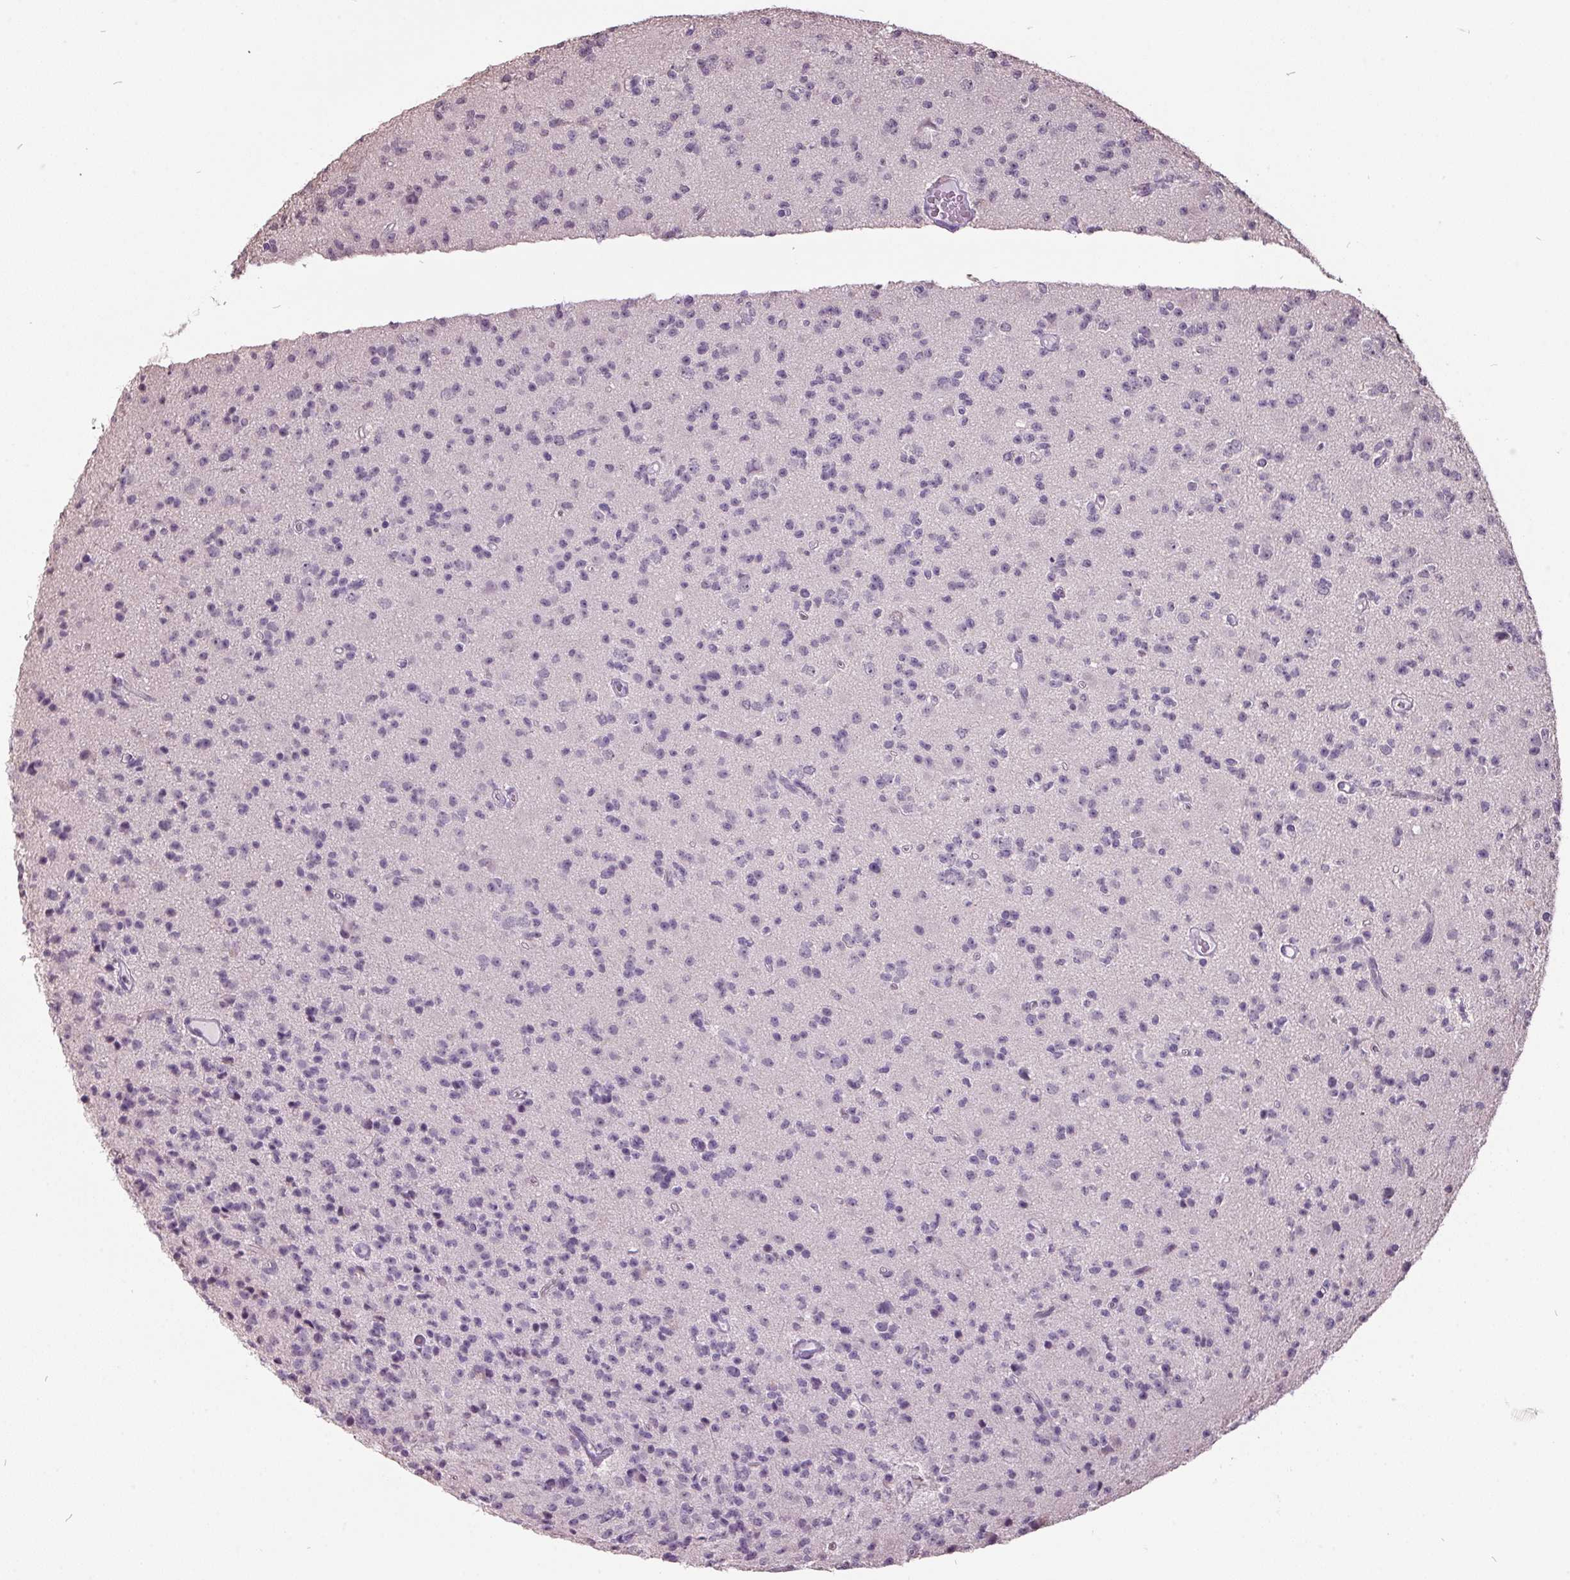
{"staining": {"intensity": "negative", "quantity": "none", "location": "none"}, "tissue": "glioma", "cell_type": "Tumor cells", "image_type": "cancer", "snomed": [{"axis": "morphology", "description": "Glioma, malignant, High grade"}, {"axis": "topography", "description": "Brain"}], "caption": "Tumor cells show no significant staining in malignant glioma (high-grade).", "gene": "ODAD2", "patient": {"sex": "male", "age": 36}}